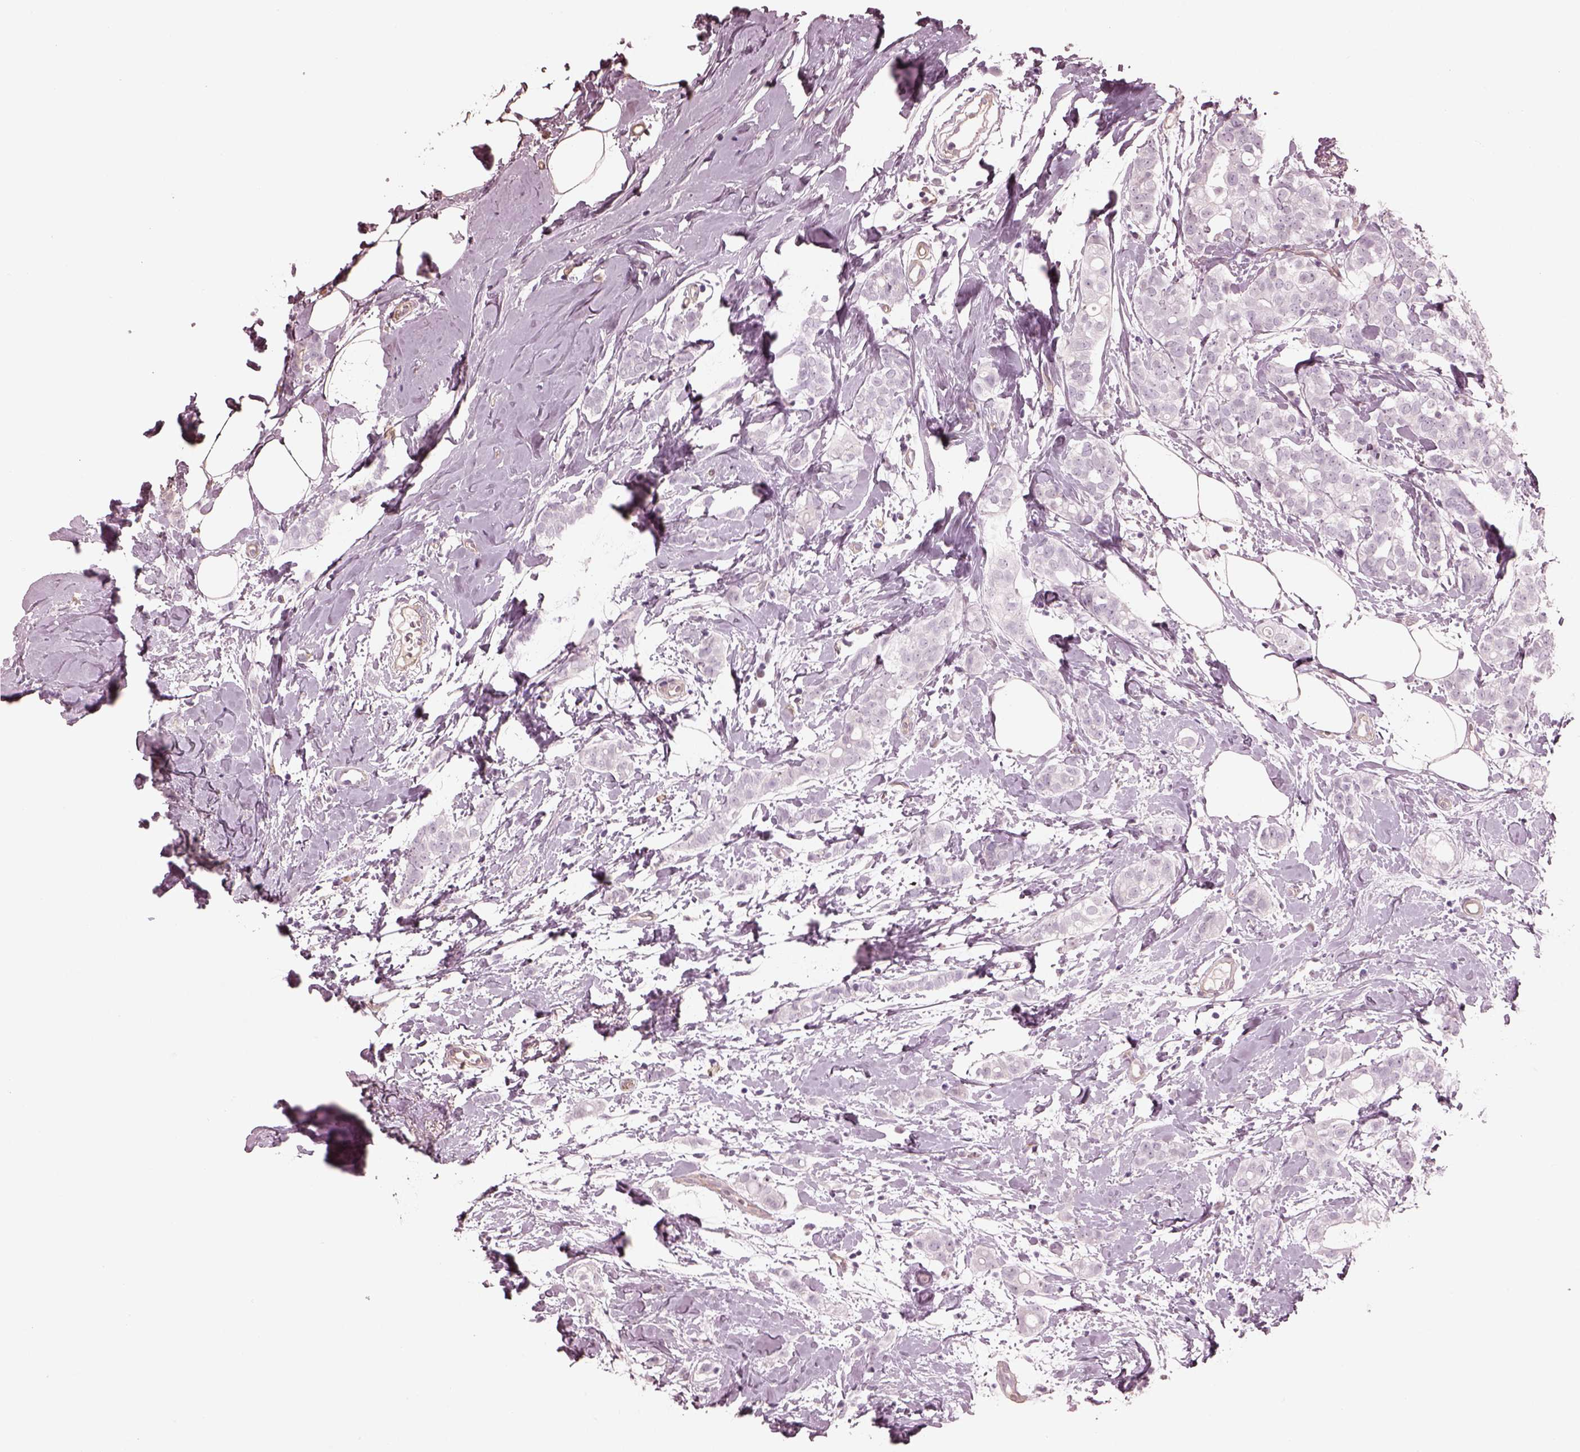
{"staining": {"intensity": "negative", "quantity": "none", "location": "none"}, "tissue": "breast cancer", "cell_type": "Tumor cells", "image_type": "cancer", "snomed": [{"axis": "morphology", "description": "Duct carcinoma"}, {"axis": "topography", "description": "Breast"}], "caption": "Immunohistochemistry (IHC) image of human breast infiltrating ductal carcinoma stained for a protein (brown), which demonstrates no staining in tumor cells.", "gene": "EIF4E1B", "patient": {"sex": "female", "age": 40}}